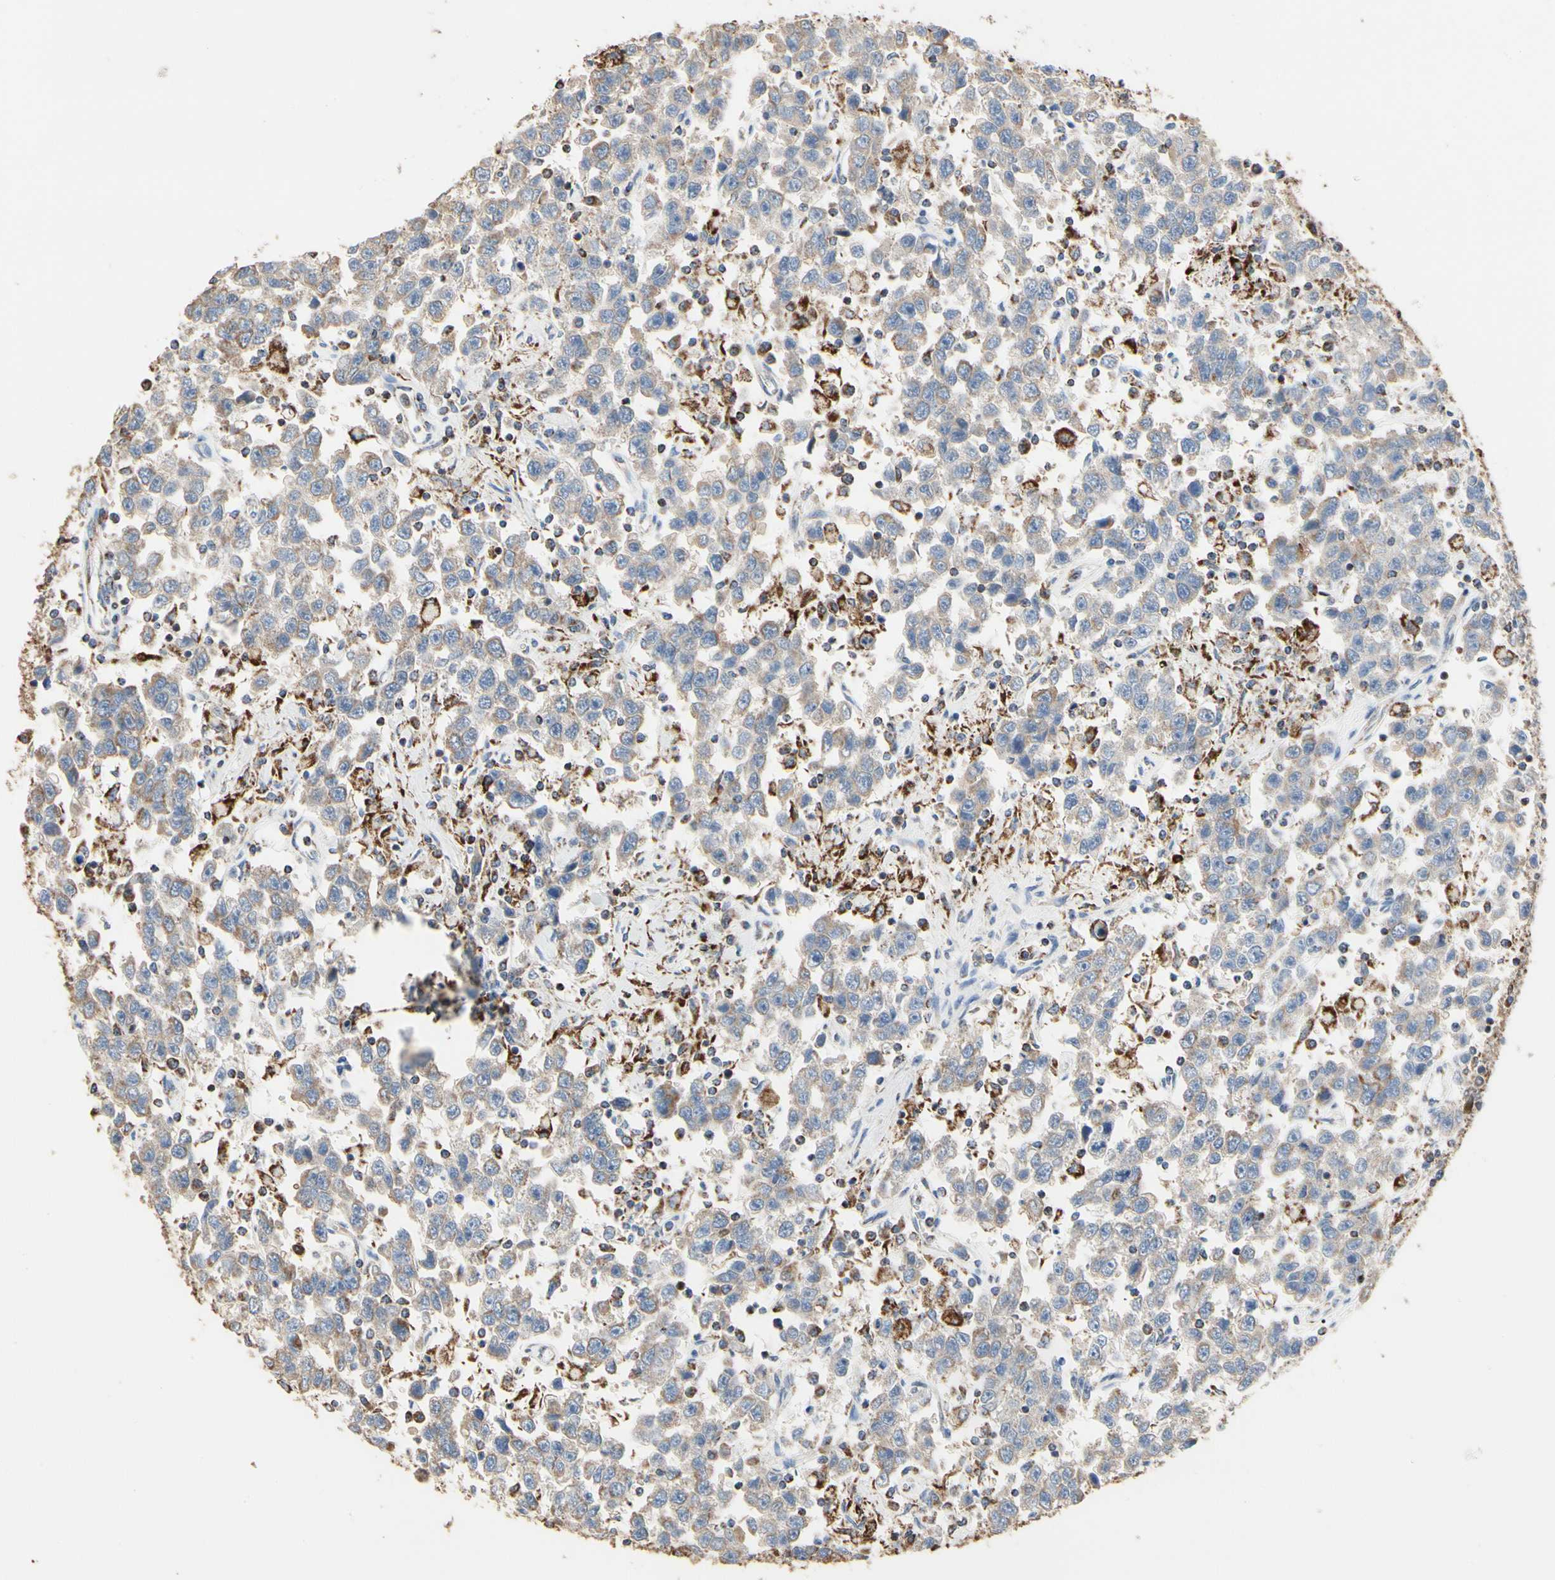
{"staining": {"intensity": "negative", "quantity": "none", "location": "none"}, "tissue": "testis cancer", "cell_type": "Tumor cells", "image_type": "cancer", "snomed": [{"axis": "morphology", "description": "Seminoma, NOS"}, {"axis": "topography", "description": "Testis"}], "caption": "Tumor cells show no significant positivity in testis cancer. (Immunohistochemistry (ihc), brightfield microscopy, high magnification).", "gene": "TUBA1A", "patient": {"sex": "male", "age": 41}}